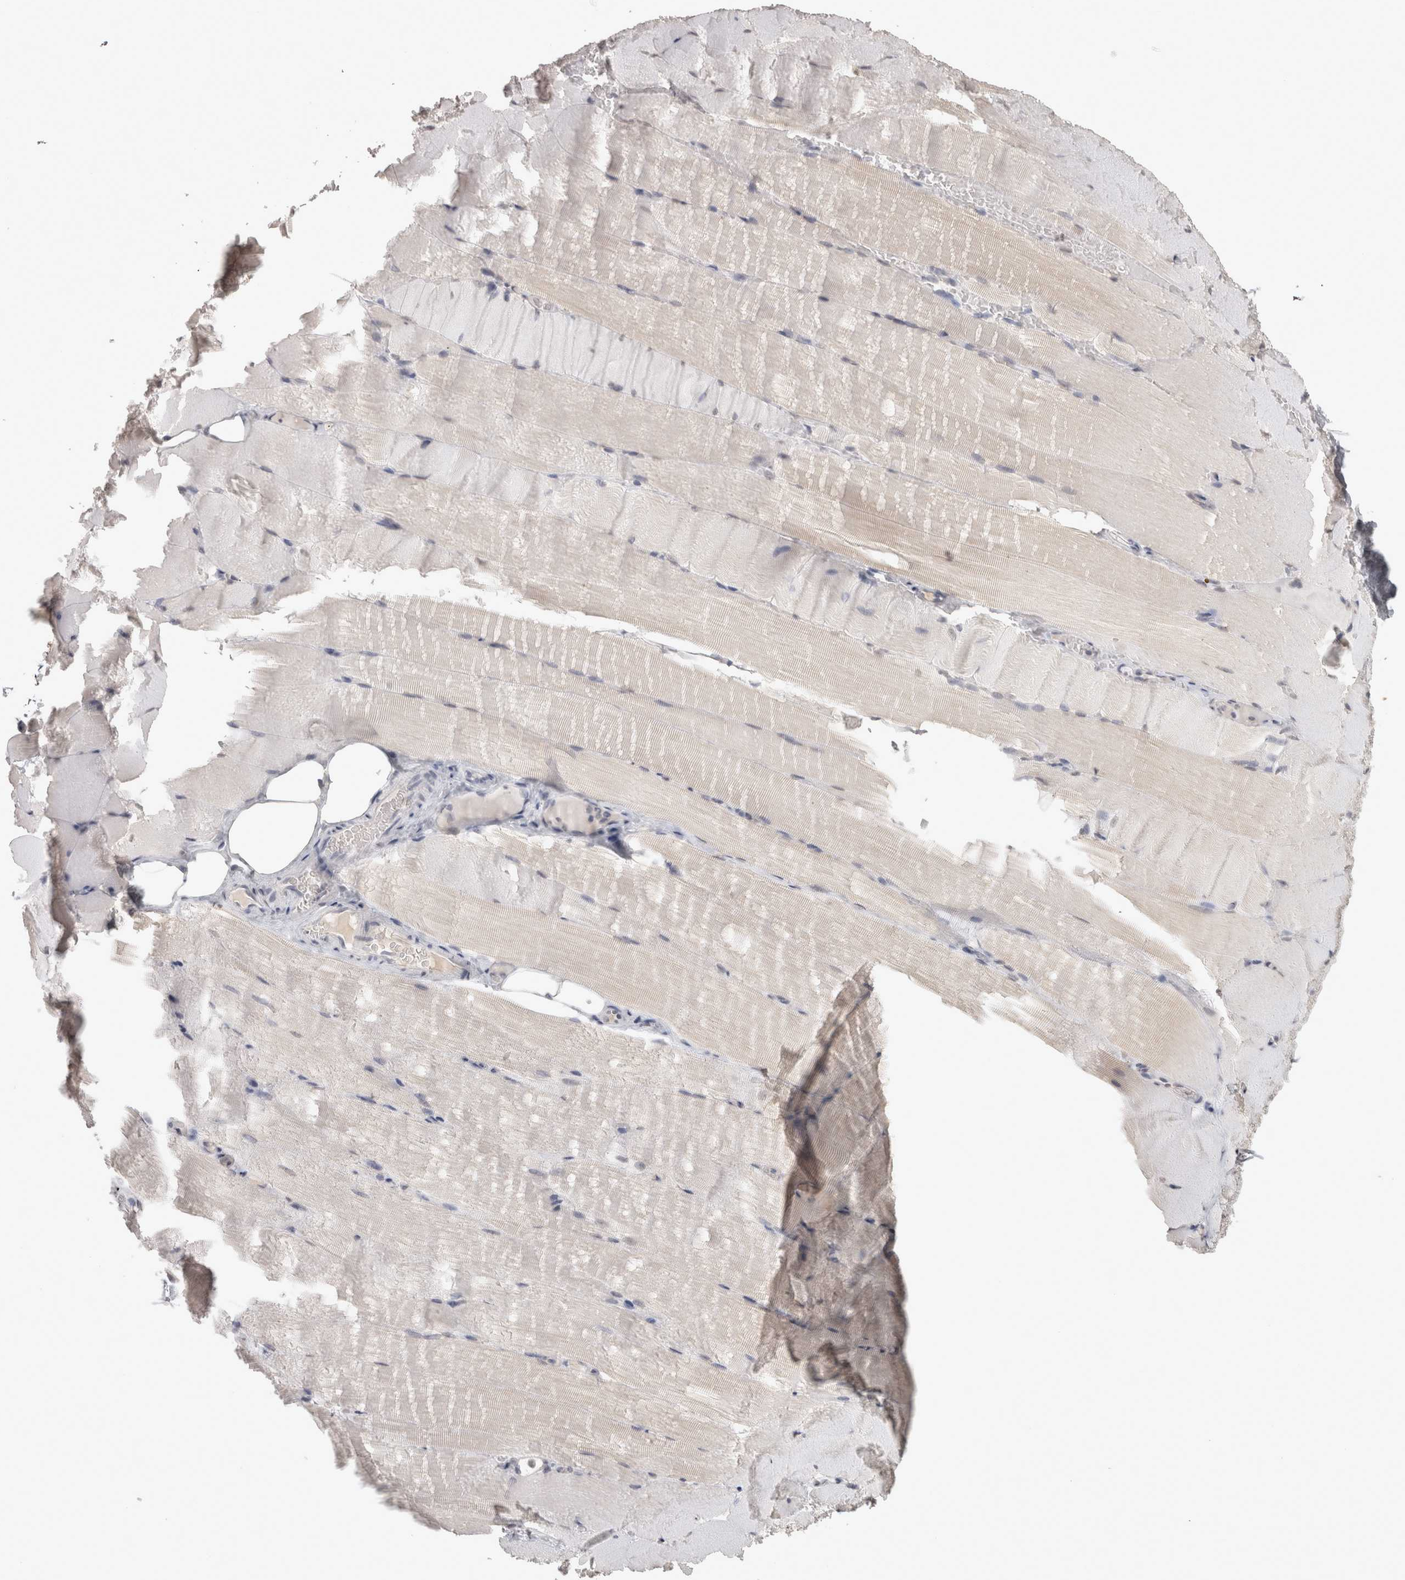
{"staining": {"intensity": "negative", "quantity": "none", "location": "none"}, "tissue": "skeletal muscle", "cell_type": "Myocytes", "image_type": "normal", "snomed": [{"axis": "morphology", "description": "Normal tissue, NOS"}, {"axis": "topography", "description": "Skeletal muscle"}, {"axis": "topography", "description": "Parathyroid gland"}], "caption": "There is no significant expression in myocytes of skeletal muscle. Brightfield microscopy of immunohistochemistry stained with DAB (3,3'-diaminobenzidine) (brown) and hematoxylin (blue), captured at high magnification.", "gene": "LAX1", "patient": {"sex": "female", "age": 37}}